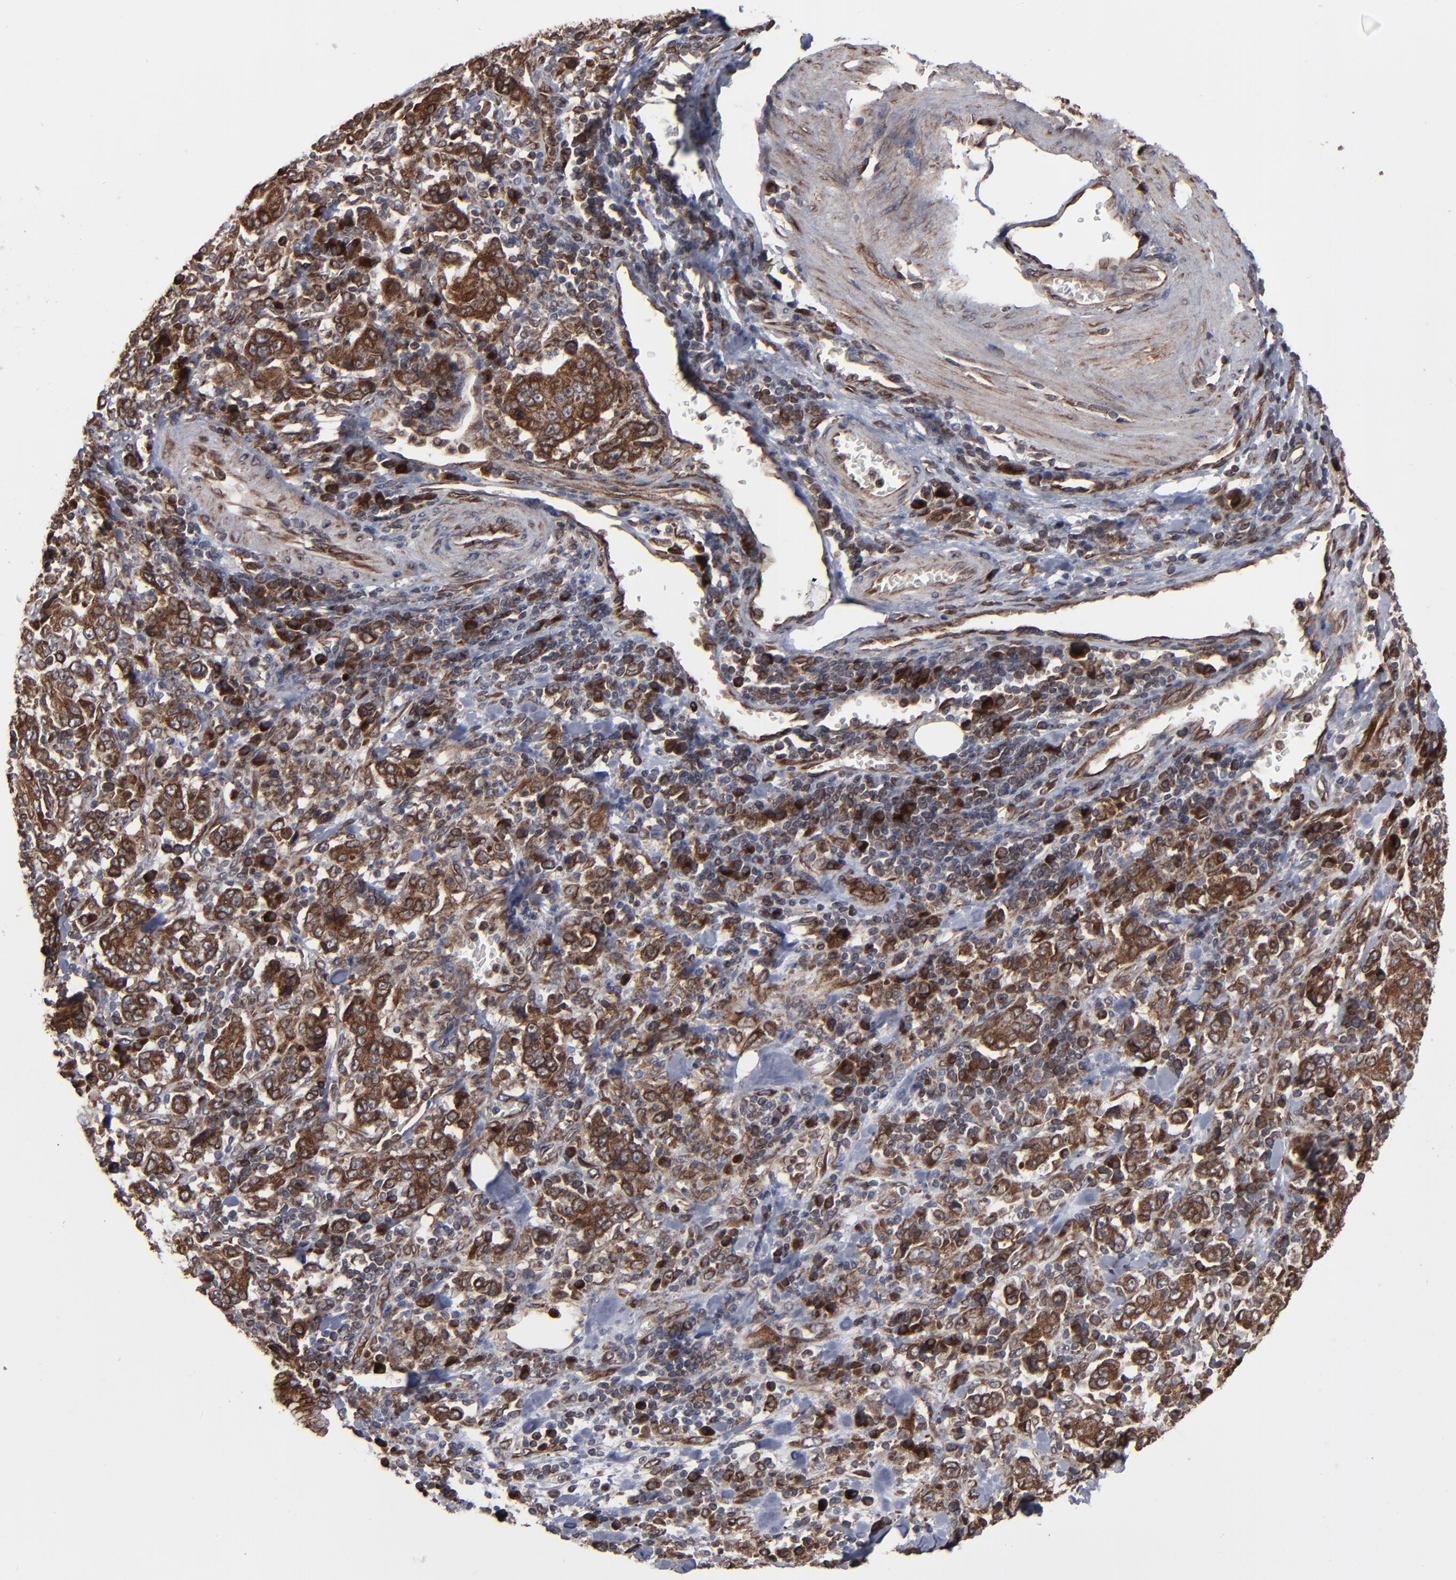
{"staining": {"intensity": "moderate", "quantity": ">75%", "location": "cytoplasmic/membranous"}, "tissue": "stomach cancer", "cell_type": "Tumor cells", "image_type": "cancer", "snomed": [{"axis": "morphology", "description": "Normal tissue, NOS"}, {"axis": "morphology", "description": "Adenocarcinoma, NOS"}, {"axis": "topography", "description": "Stomach, upper"}, {"axis": "topography", "description": "Stomach"}], "caption": "Protein analysis of adenocarcinoma (stomach) tissue shows moderate cytoplasmic/membranous positivity in approximately >75% of tumor cells.", "gene": "CNIH1", "patient": {"sex": "male", "age": 59}}